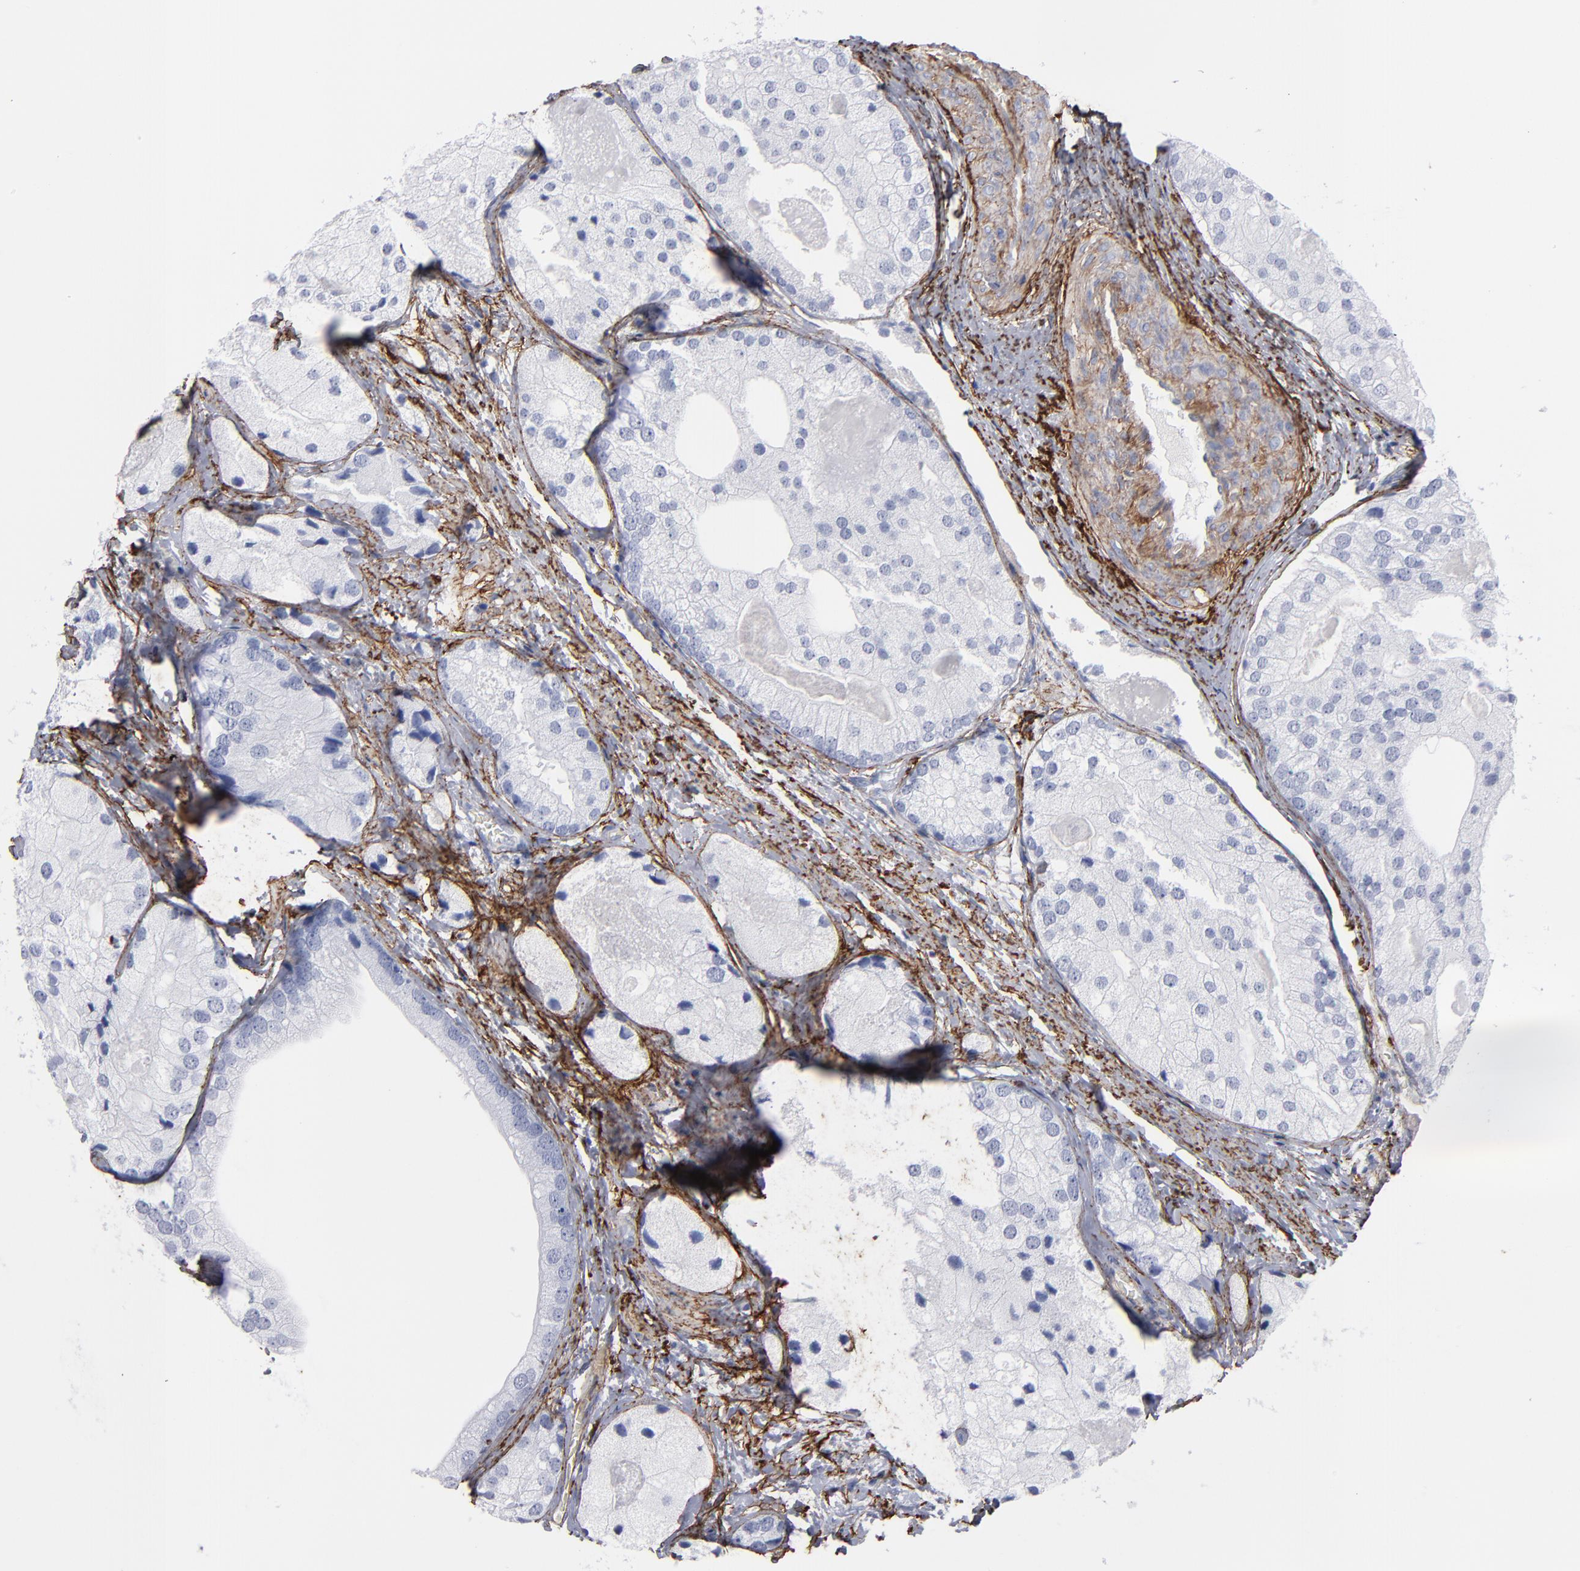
{"staining": {"intensity": "negative", "quantity": "none", "location": "none"}, "tissue": "prostate cancer", "cell_type": "Tumor cells", "image_type": "cancer", "snomed": [{"axis": "morphology", "description": "Adenocarcinoma, Low grade"}, {"axis": "topography", "description": "Prostate"}], "caption": "Prostate adenocarcinoma (low-grade) was stained to show a protein in brown. There is no significant positivity in tumor cells. (DAB (3,3'-diaminobenzidine) immunohistochemistry (IHC), high magnification).", "gene": "EMILIN1", "patient": {"sex": "male", "age": 69}}